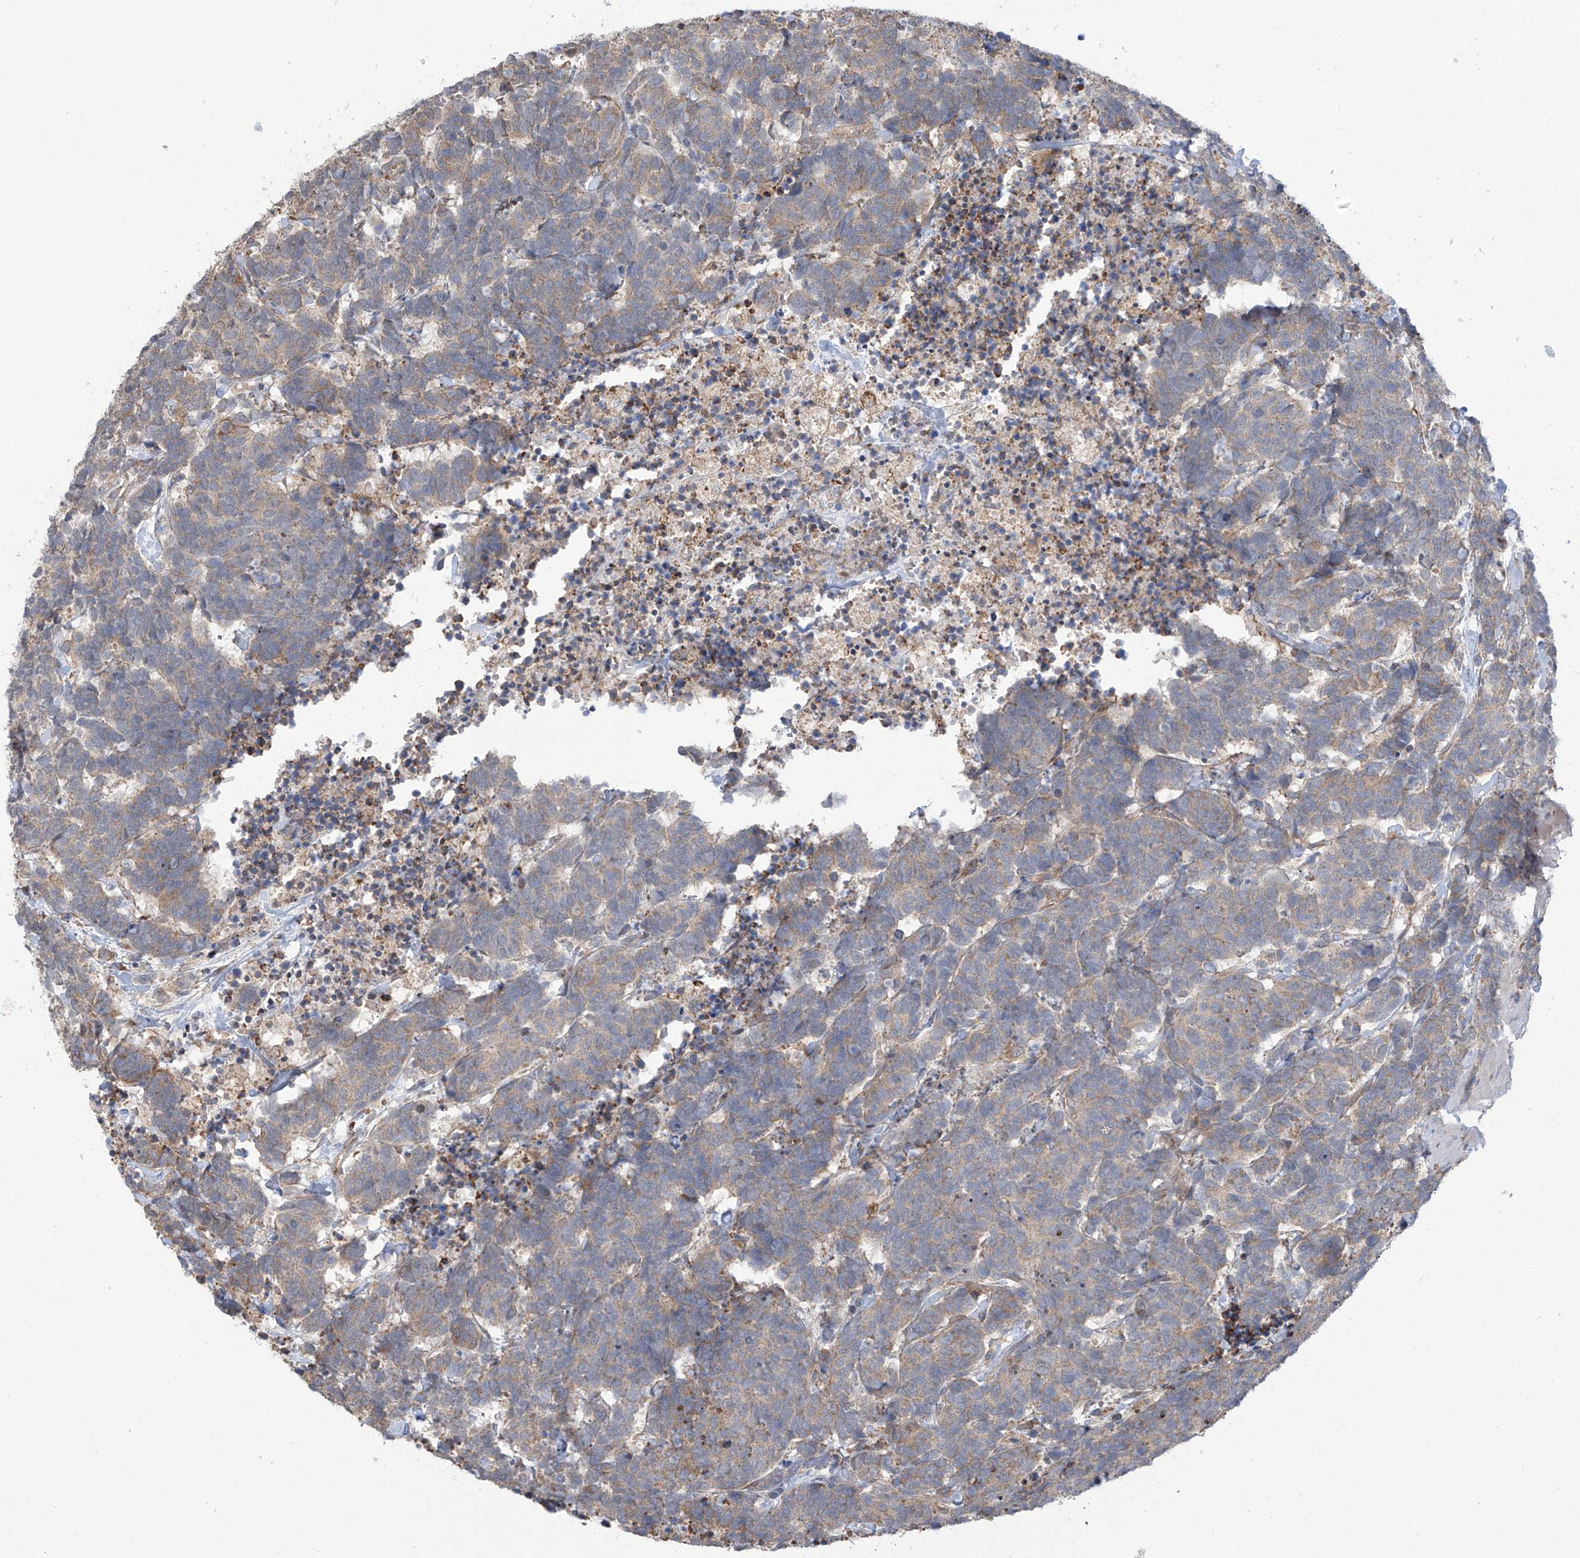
{"staining": {"intensity": "weak", "quantity": "<25%", "location": "cytoplasmic/membranous"}, "tissue": "carcinoid", "cell_type": "Tumor cells", "image_type": "cancer", "snomed": [{"axis": "morphology", "description": "Carcinoma, NOS"}, {"axis": "morphology", "description": "Carcinoid, malignant, NOS"}, {"axis": "topography", "description": "Urinary bladder"}], "caption": "DAB (3,3'-diaminobenzidine) immunohistochemical staining of human carcinoma reveals no significant positivity in tumor cells. (Stains: DAB immunohistochemistry with hematoxylin counter stain, Microscopy: brightfield microscopy at high magnification).", "gene": "KIAA1522", "patient": {"sex": "male", "age": 57}}